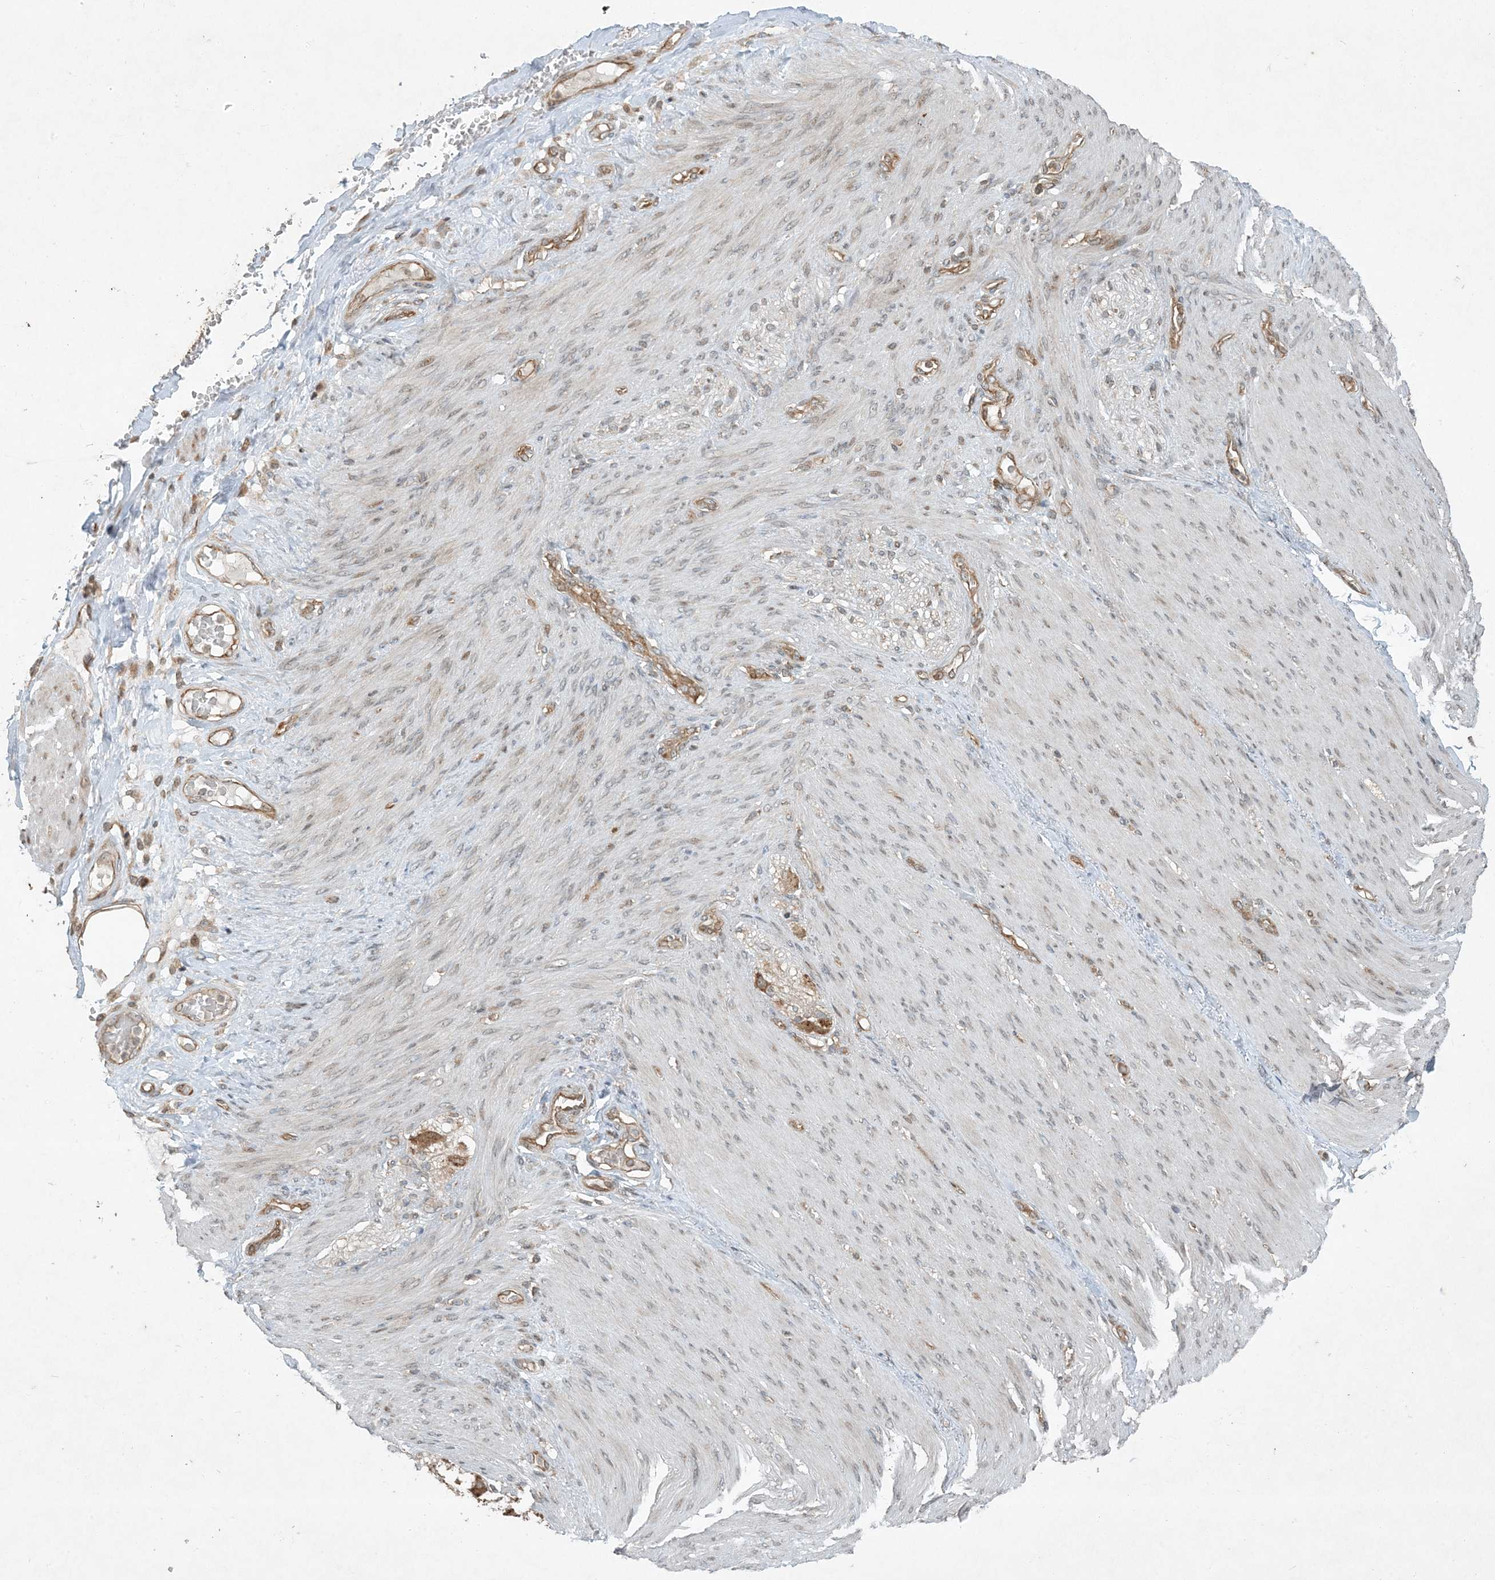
{"staining": {"intensity": "weak", "quantity": "25%-75%", "location": "cytoplasmic/membranous"}, "tissue": "adipose tissue", "cell_type": "Adipocytes", "image_type": "normal", "snomed": [{"axis": "morphology", "description": "Normal tissue, NOS"}, {"axis": "topography", "description": "Colon"}, {"axis": "topography", "description": "Peripheral nerve tissue"}], "caption": "Immunohistochemistry (IHC) staining of benign adipose tissue, which displays low levels of weak cytoplasmic/membranous positivity in about 25%-75% of adipocytes indicating weak cytoplasmic/membranous protein positivity. The staining was performed using DAB (brown) for protein detection and nuclei were counterstained in hematoxylin (blue).", "gene": "COMMD8", "patient": {"sex": "female", "age": 61}}